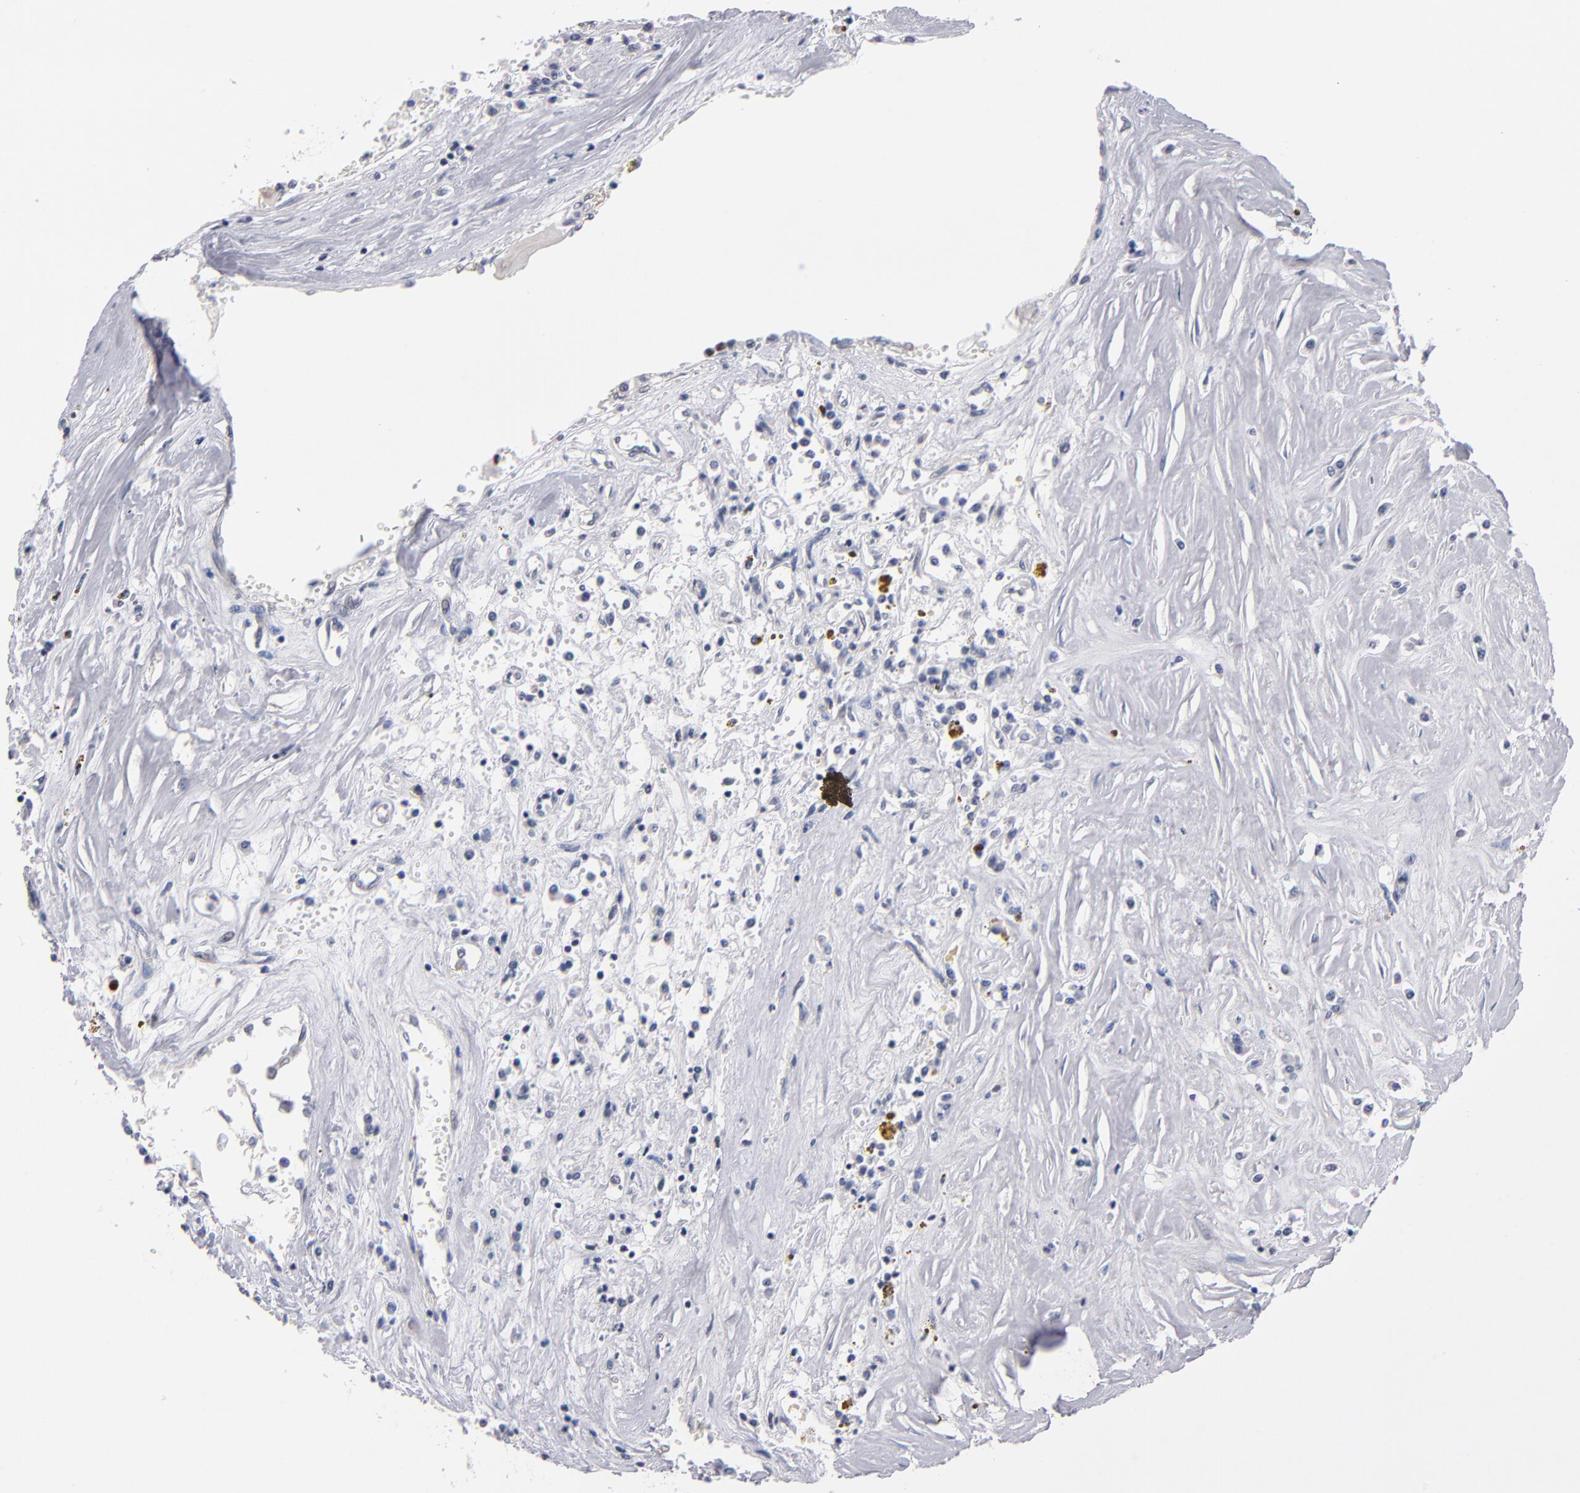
{"staining": {"intensity": "negative", "quantity": "none", "location": "none"}, "tissue": "renal cancer", "cell_type": "Tumor cells", "image_type": "cancer", "snomed": [{"axis": "morphology", "description": "Adenocarcinoma, NOS"}, {"axis": "topography", "description": "Kidney"}], "caption": "An image of renal adenocarcinoma stained for a protein shows no brown staining in tumor cells.", "gene": "MN1", "patient": {"sex": "male", "age": 78}}